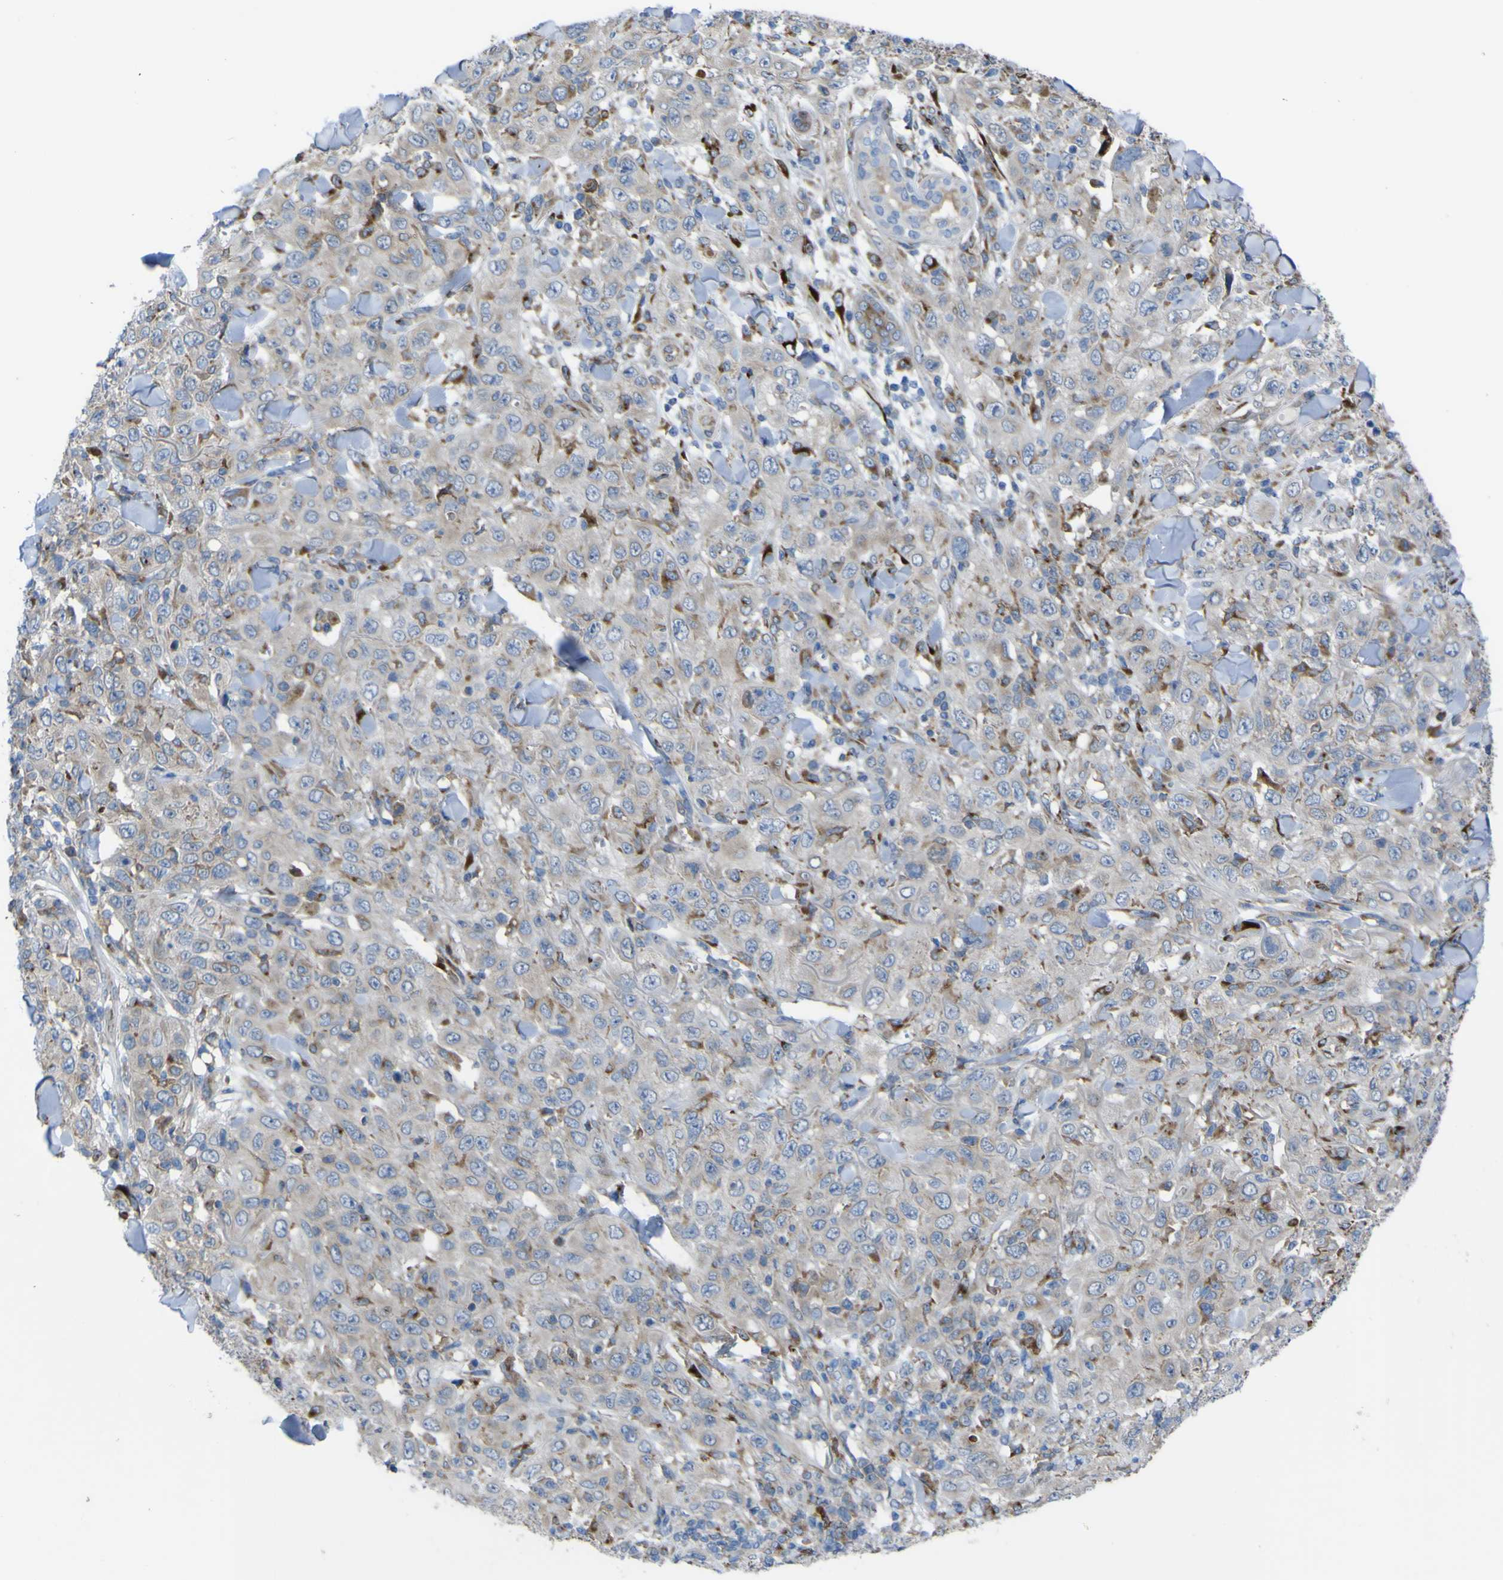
{"staining": {"intensity": "moderate", "quantity": ">75%", "location": "cytoplasmic/membranous"}, "tissue": "skin cancer", "cell_type": "Tumor cells", "image_type": "cancer", "snomed": [{"axis": "morphology", "description": "Squamous cell carcinoma, NOS"}, {"axis": "topography", "description": "Skin"}], "caption": "A brown stain highlights moderate cytoplasmic/membranous expression of a protein in skin cancer tumor cells.", "gene": "CST3", "patient": {"sex": "female", "age": 88}}